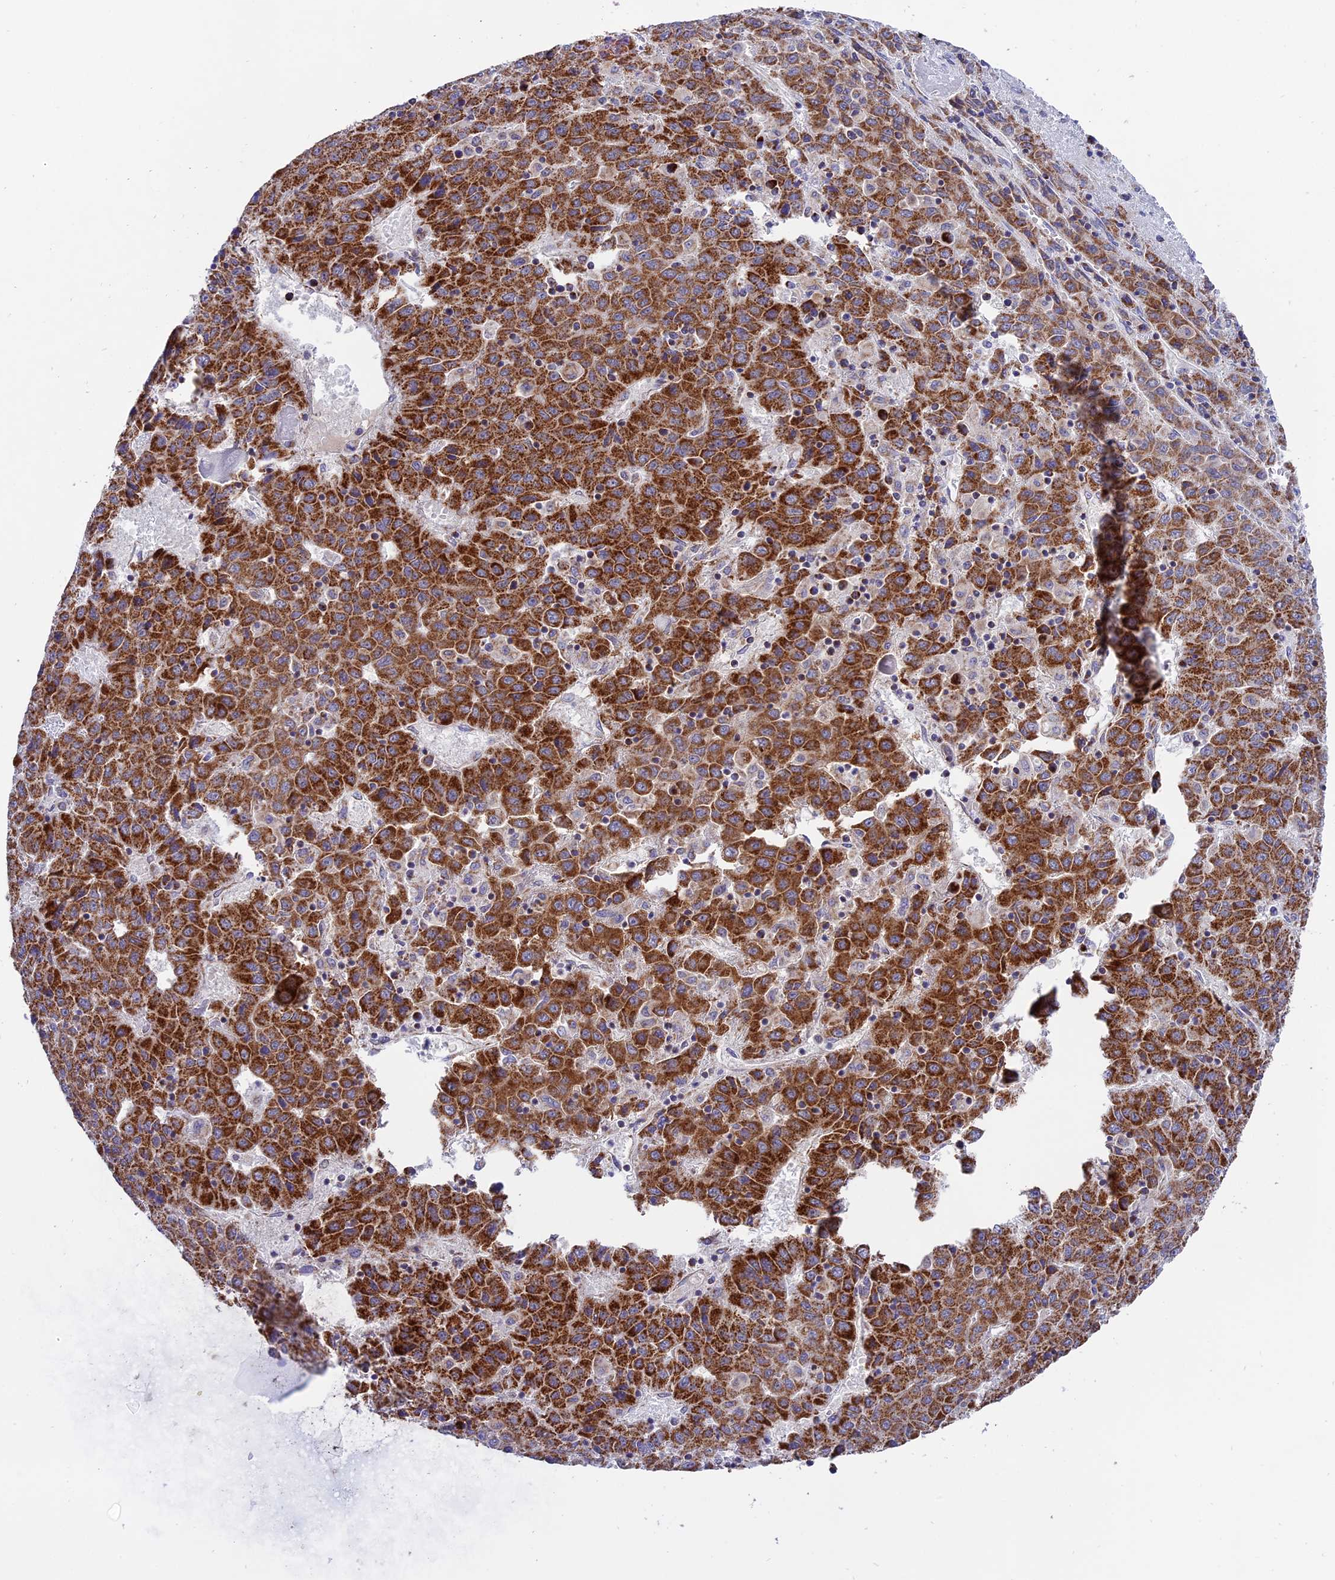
{"staining": {"intensity": "strong", "quantity": ">75%", "location": "cytoplasmic/membranous"}, "tissue": "liver cancer", "cell_type": "Tumor cells", "image_type": "cancer", "snomed": [{"axis": "morphology", "description": "Carcinoma, Hepatocellular, NOS"}, {"axis": "topography", "description": "Liver"}], "caption": "Tumor cells demonstrate high levels of strong cytoplasmic/membranous staining in approximately >75% of cells in hepatocellular carcinoma (liver).", "gene": "MRPS34", "patient": {"sex": "female", "age": 53}}